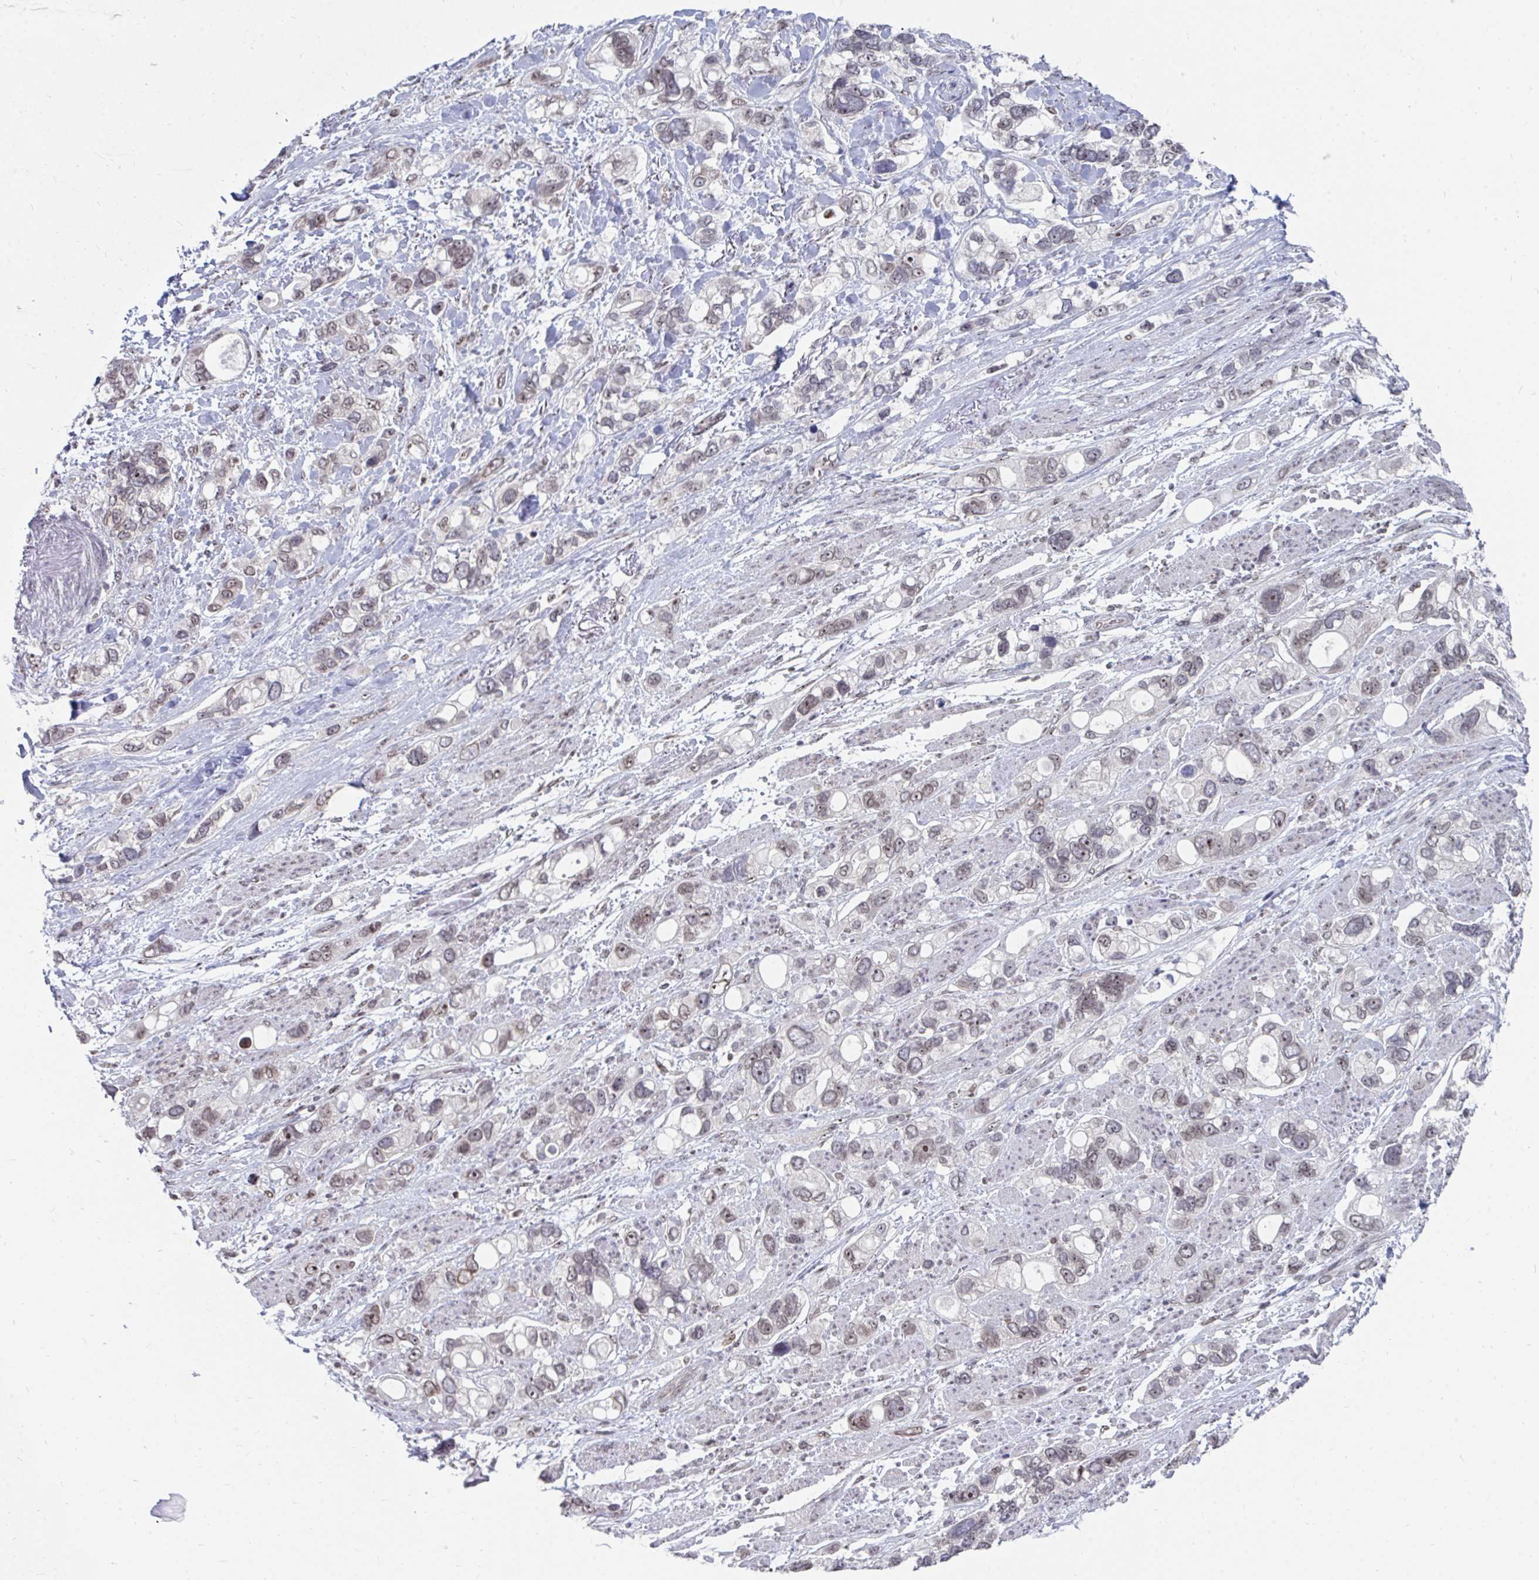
{"staining": {"intensity": "weak", "quantity": "<25%", "location": "nuclear"}, "tissue": "stomach cancer", "cell_type": "Tumor cells", "image_type": "cancer", "snomed": [{"axis": "morphology", "description": "Adenocarcinoma, NOS"}, {"axis": "topography", "description": "Stomach, upper"}], "caption": "IHC histopathology image of human stomach adenocarcinoma stained for a protein (brown), which shows no staining in tumor cells.", "gene": "TRIP12", "patient": {"sex": "female", "age": 81}}